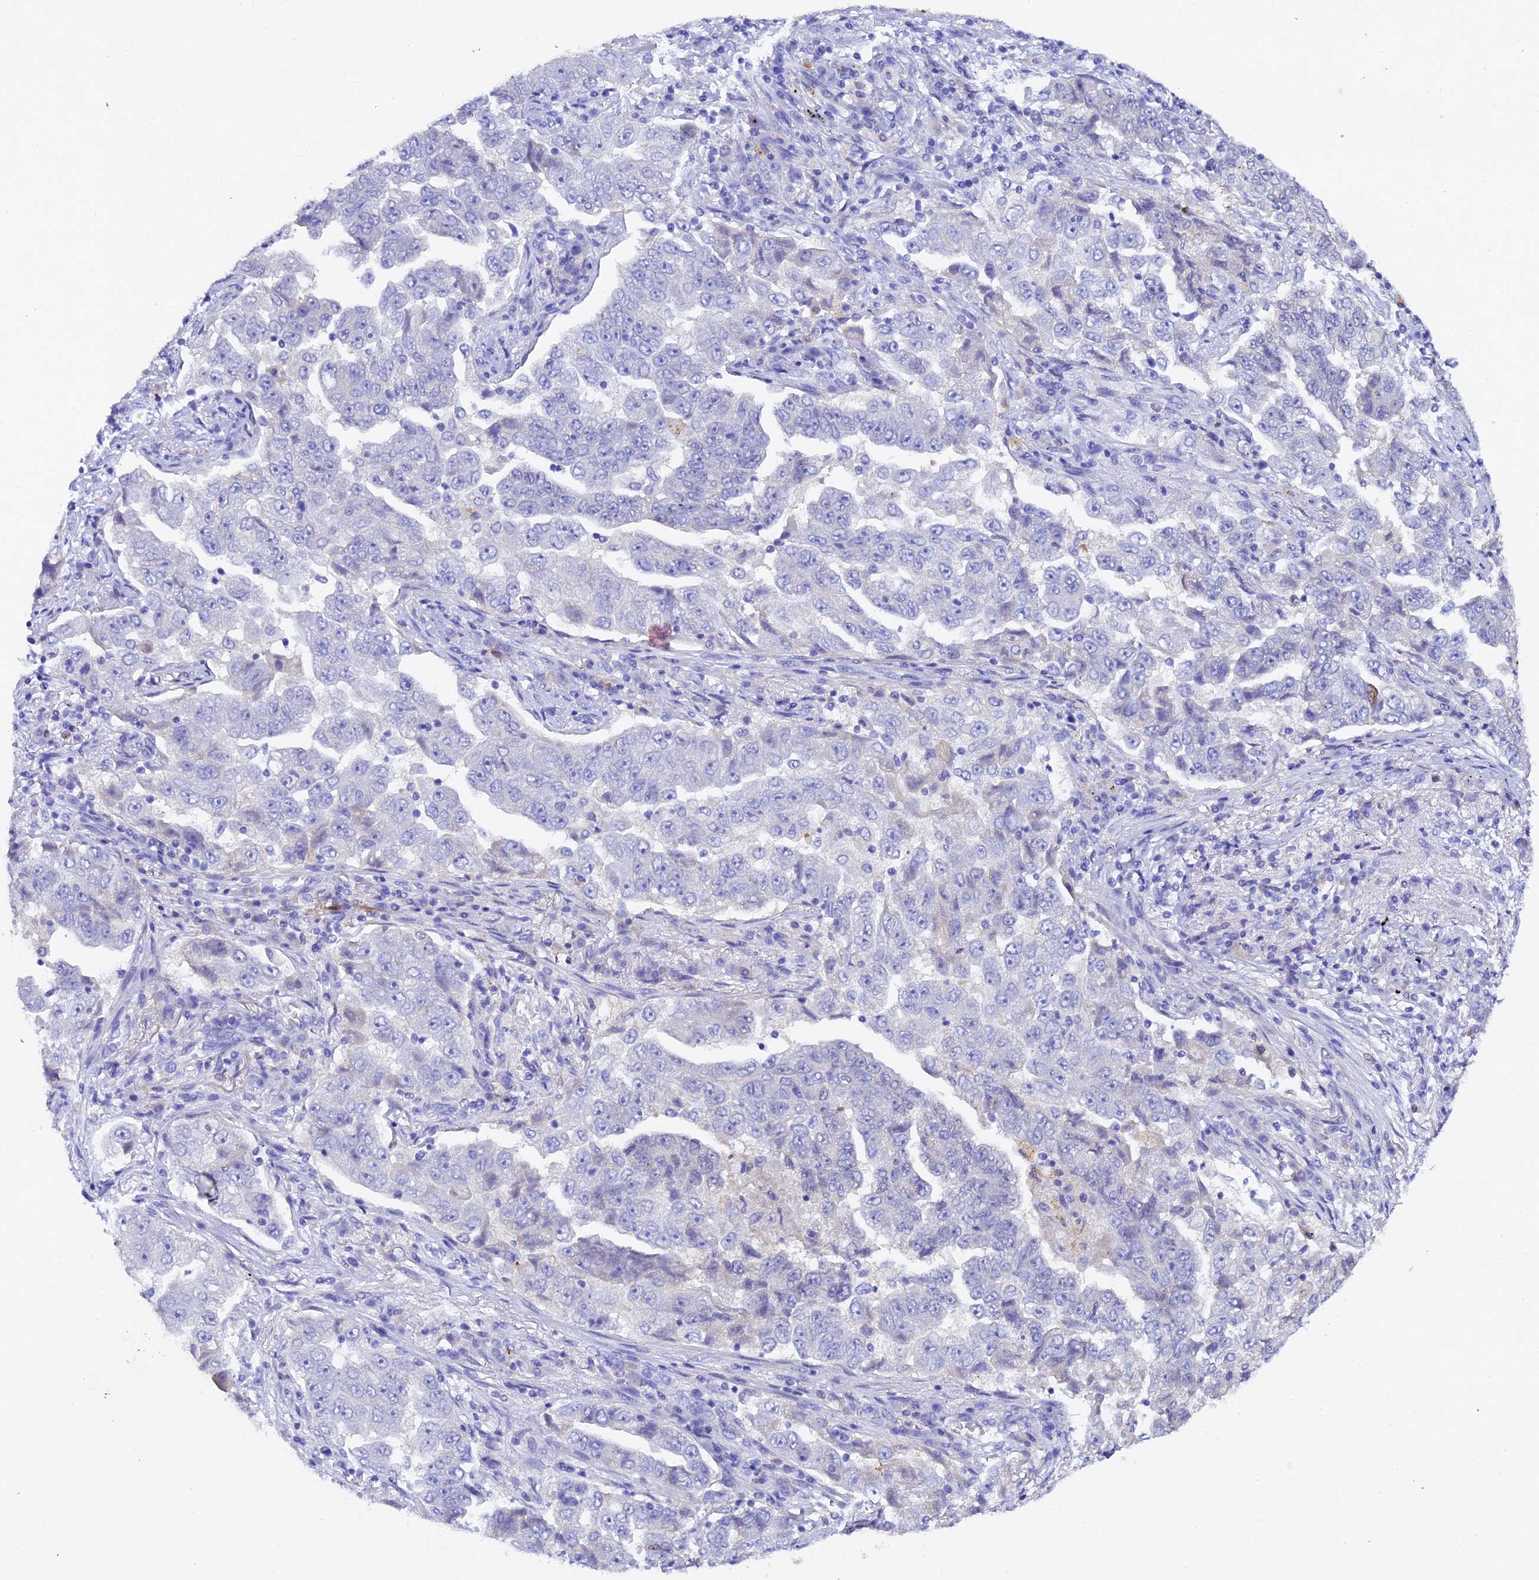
{"staining": {"intensity": "negative", "quantity": "none", "location": "none"}, "tissue": "lung cancer", "cell_type": "Tumor cells", "image_type": "cancer", "snomed": [{"axis": "morphology", "description": "Adenocarcinoma, NOS"}, {"axis": "topography", "description": "Lung"}], "caption": "Tumor cells are negative for brown protein staining in adenocarcinoma (lung).", "gene": "TGDS", "patient": {"sex": "female", "age": 51}}